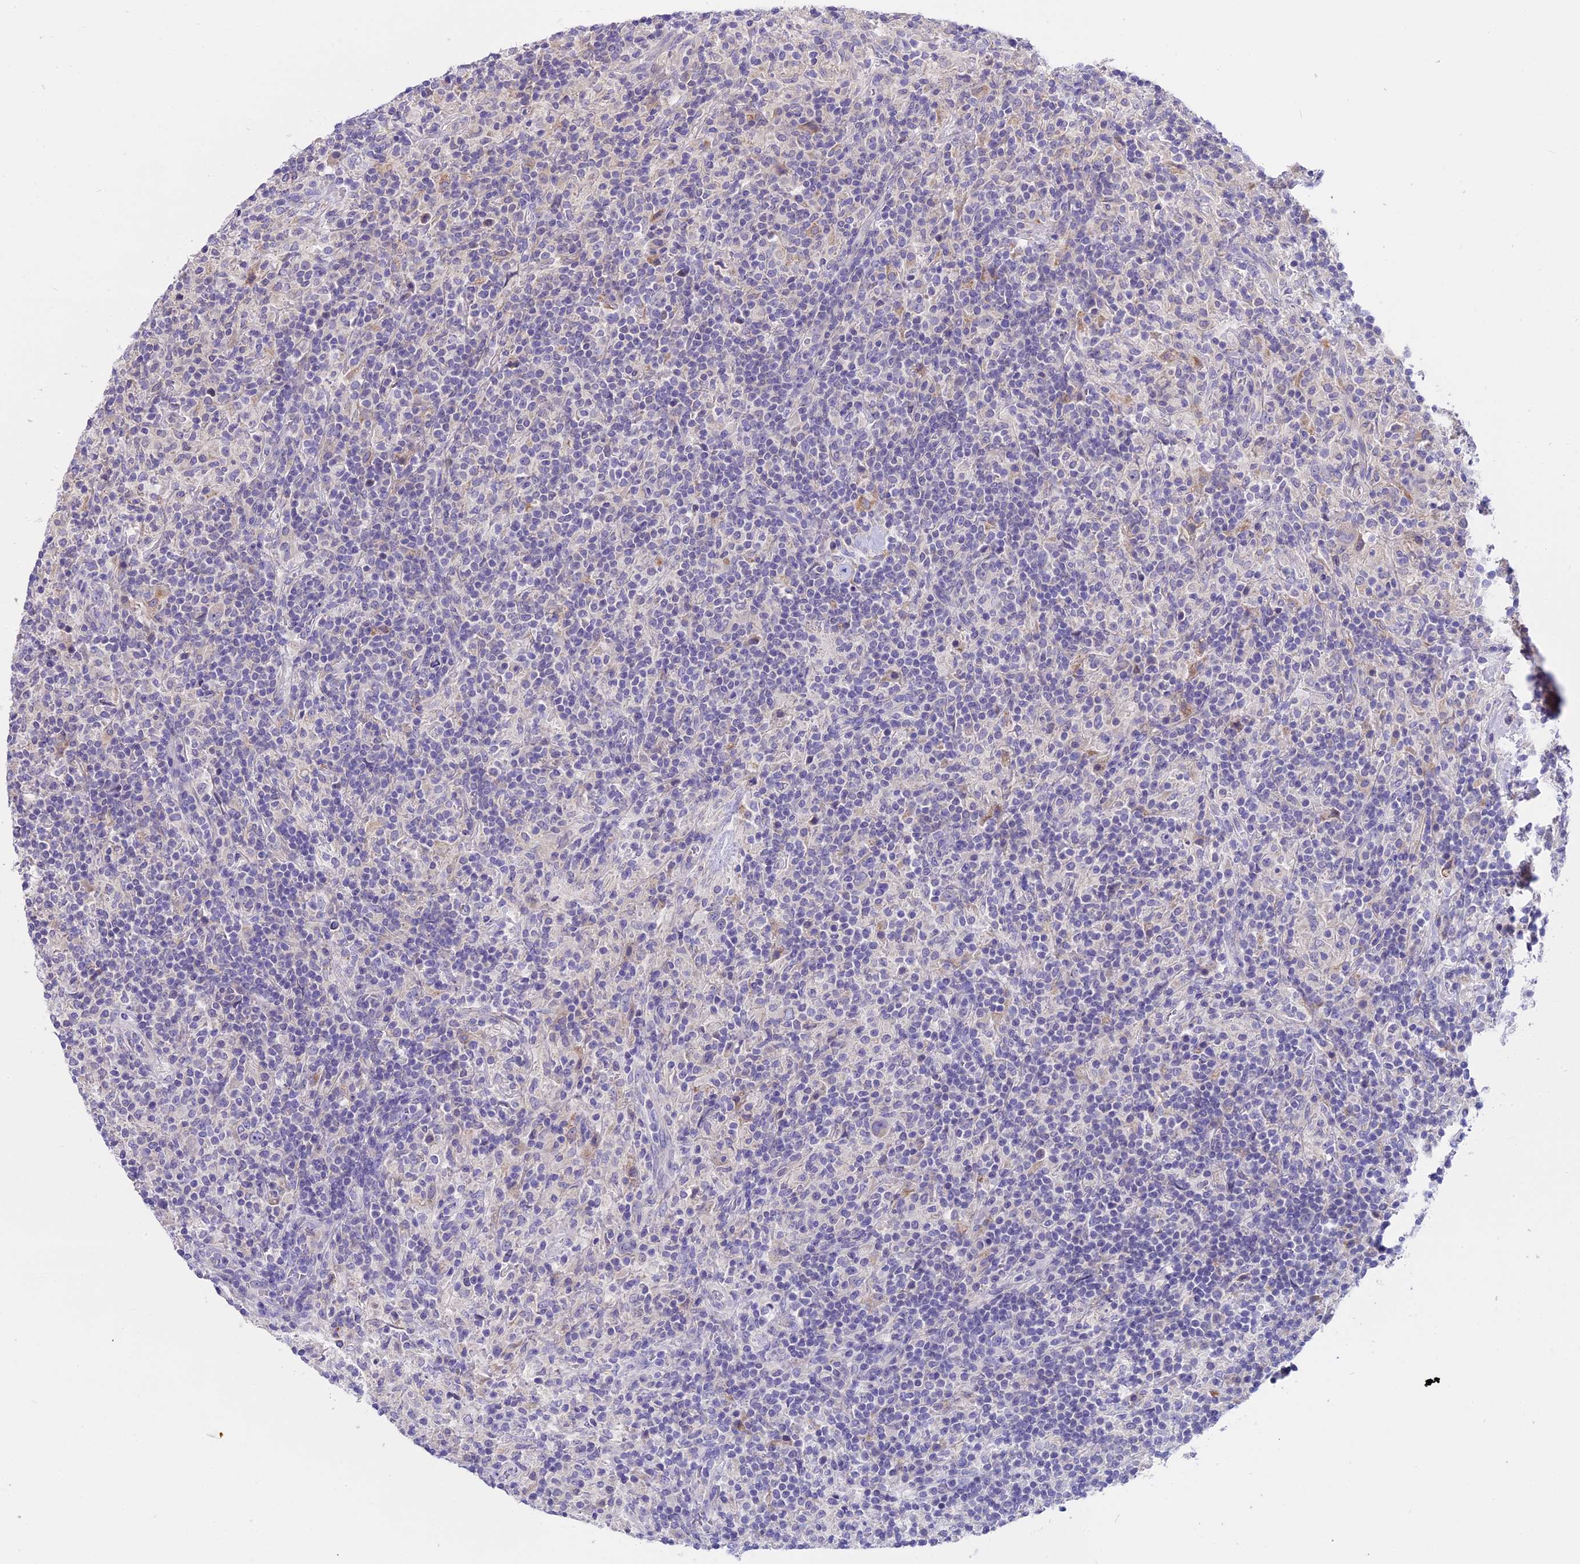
{"staining": {"intensity": "negative", "quantity": "none", "location": "none"}, "tissue": "lymphoma", "cell_type": "Tumor cells", "image_type": "cancer", "snomed": [{"axis": "morphology", "description": "Hodgkin's disease, NOS"}, {"axis": "topography", "description": "Lymph node"}], "caption": "Immunohistochemical staining of human Hodgkin's disease exhibits no significant expression in tumor cells.", "gene": "LYPD6", "patient": {"sex": "male", "age": 70}}